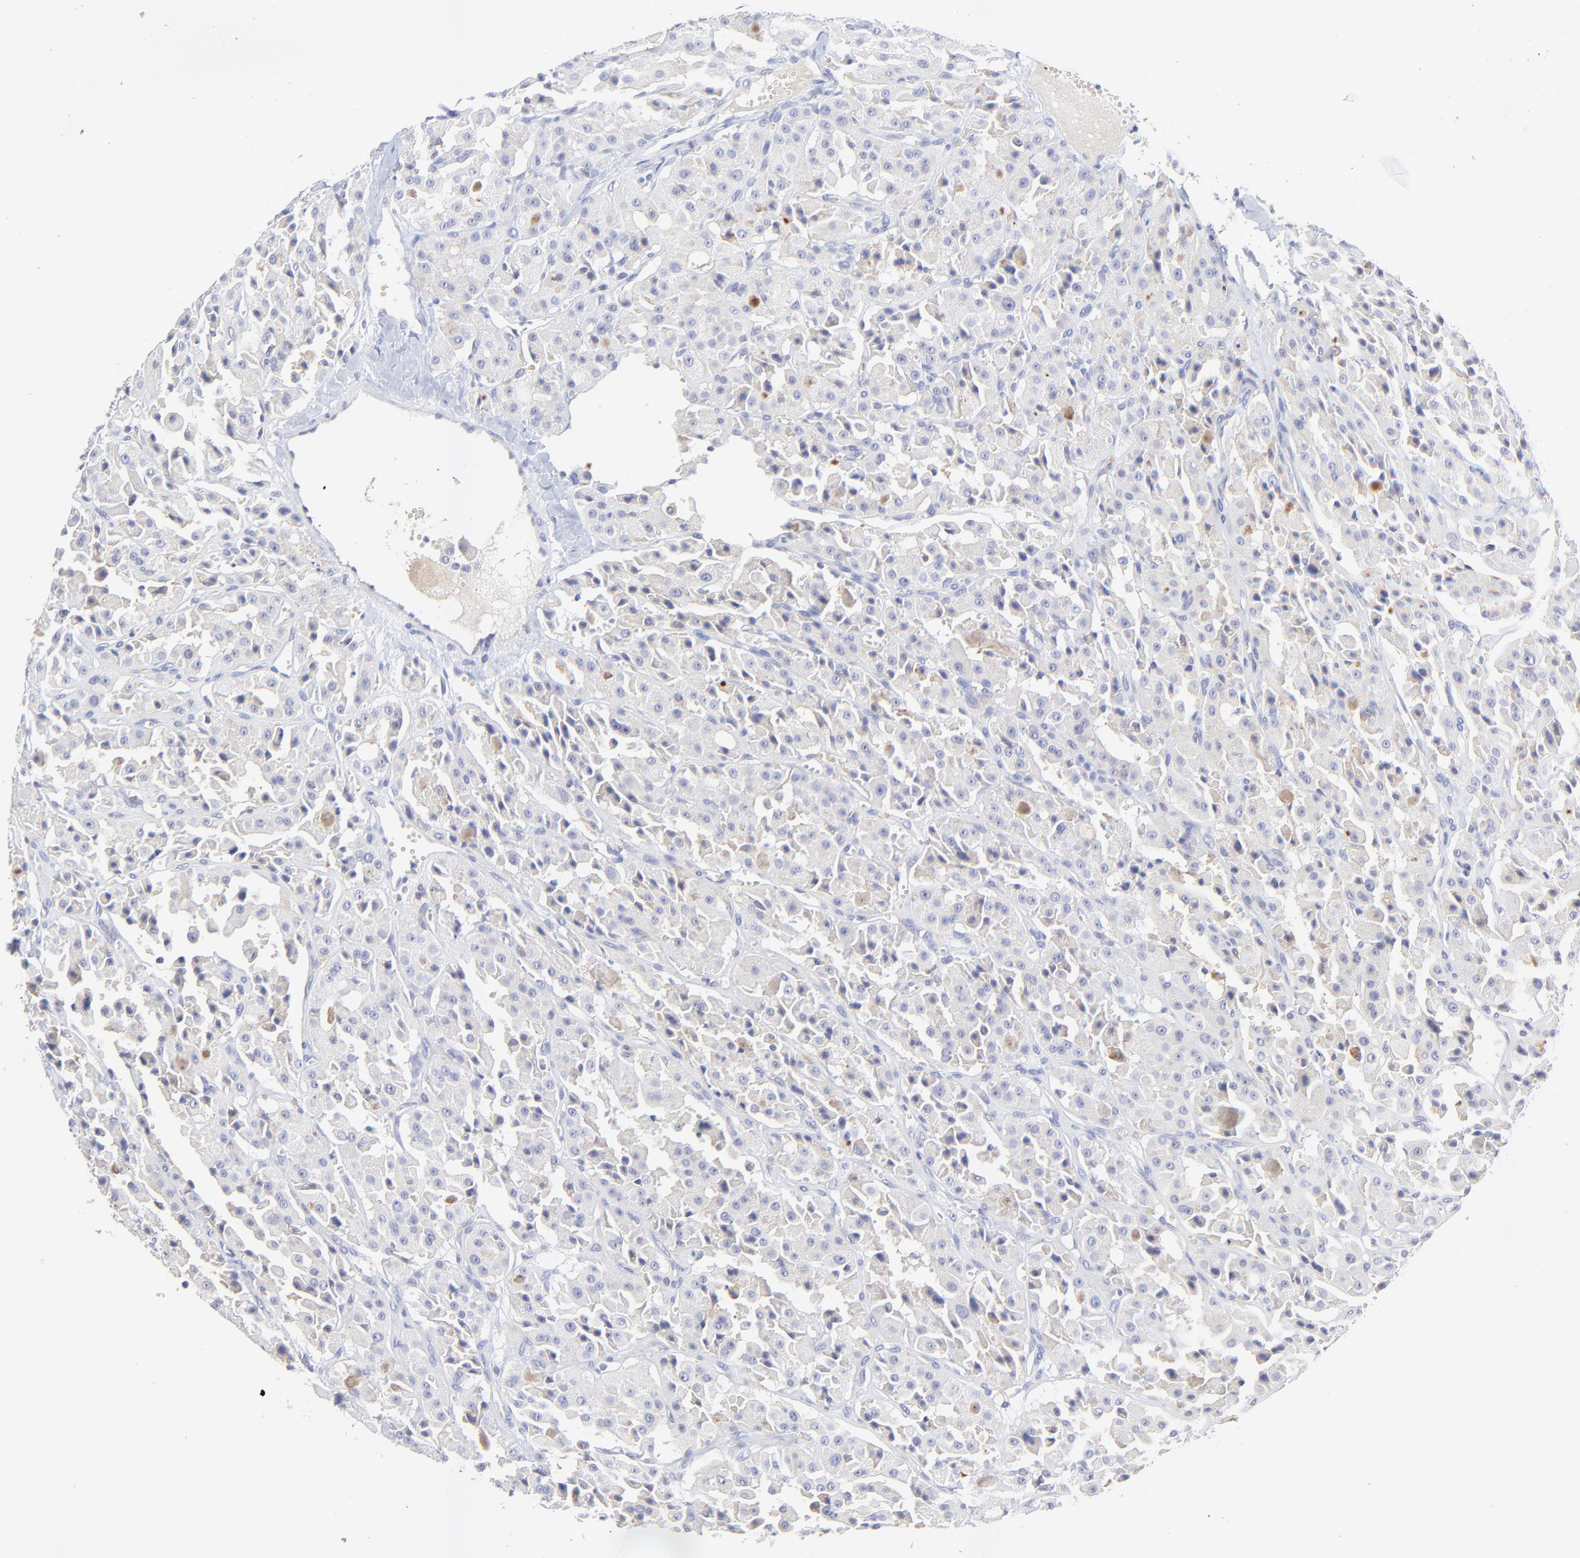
{"staining": {"intensity": "weak", "quantity": "<25%", "location": "cytoplasmic/membranous"}, "tissue": "thyroid cancer", "cell_type": "Tumor cells", "image_type": "cancer", "snomed": [{"axis": "morphology", "description": "Carcinoma, NOS"}, {"axis": "topography", "description": "Thyroid gland"}], "caption": "High magnification brightfield microscopy of thyroid carcinoma stained with DAB (brown) and counterstained with hematoxylin (blue): tumor cells show no significant expression. (DAB (3,3'-diaminobenzidine) immunohistochemistry (IHC), high magnification).", "gene": "LHFPL1", "patient": {"sex": "male", "age": 76}}